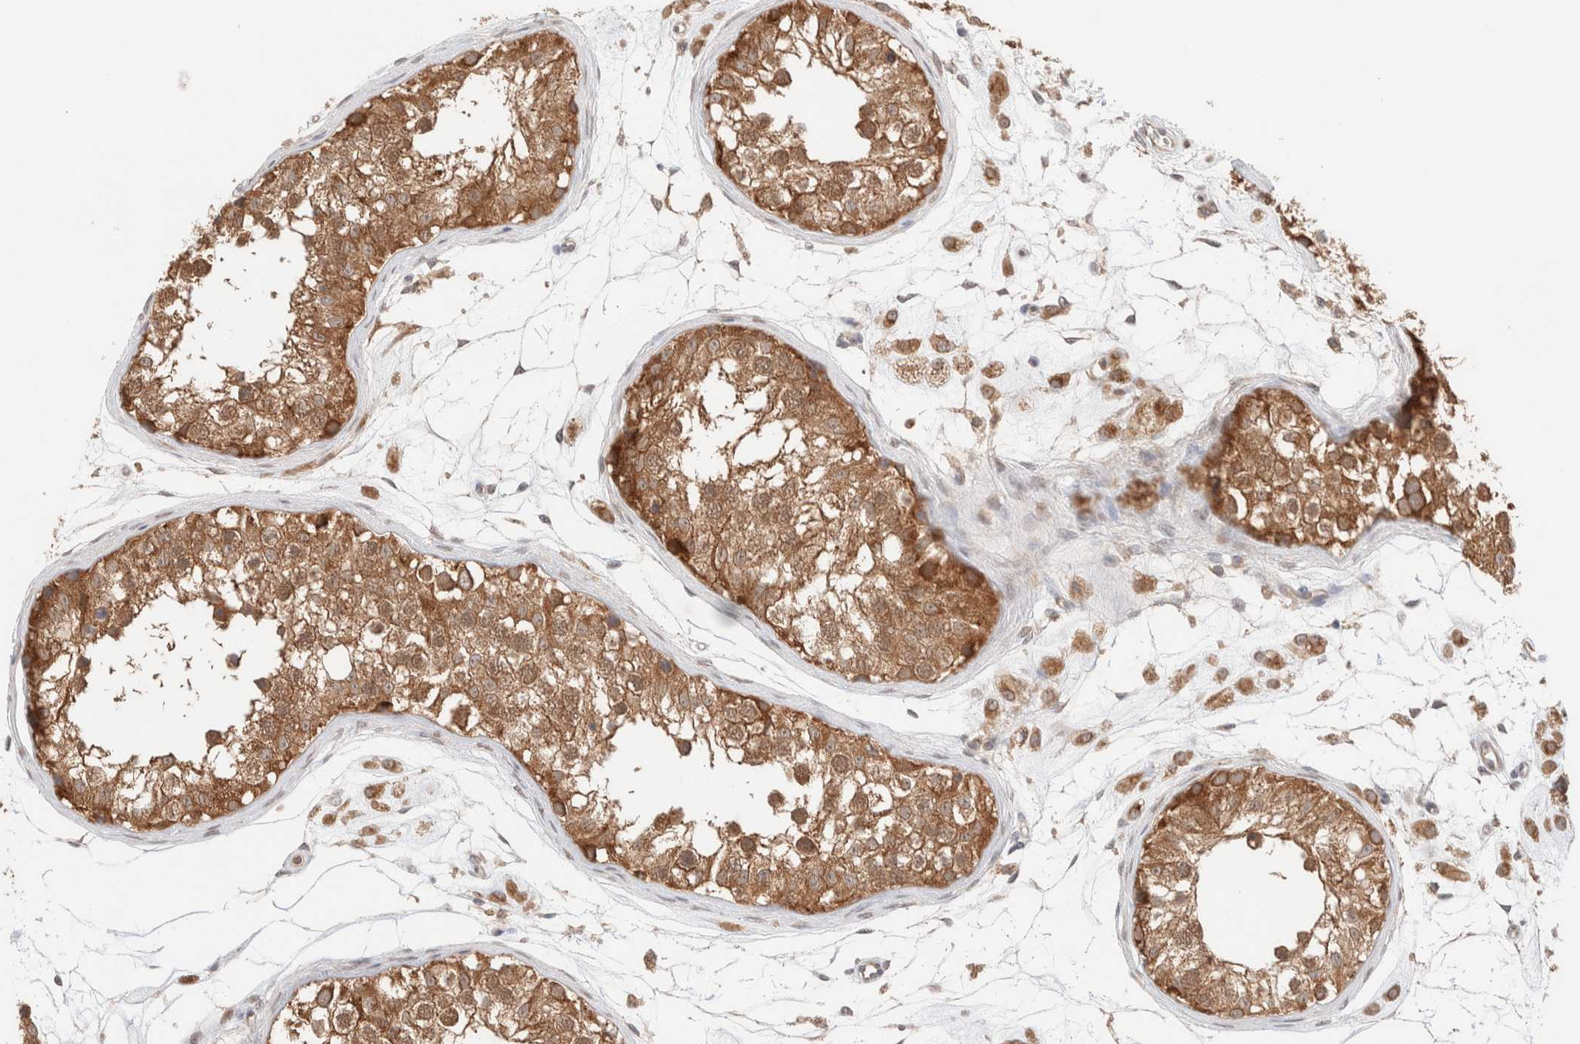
{"staining": {"intensity": "moderate", "quantity": ">75%", "location": "cytoplasmic/membranous"}, "tissue": "testis", "cell_type": "Cells in seminiferous ducts", "image_type": "normal", "snomed": [{"axis": "morphology", "description": "Normal tissue, NOS"}, {"axis": "morphology", "description": "Adenocarcinoma, metastatic, NOS"}, {"axis": "topography", "description": "Testis"}], "caption": "Protein staining of benign testis shows moderate cytoplasmic/membranous expression in approximately >75% of cells in seminiferous ducts. The protein of interest is stained brown, and the nuclei are stained in blue (DAB (3,3'-diaminobenzidine) IHC with brightfield microscopy, high magnification).", "gene": "XKR4", "patient": {"sex": "male", "age": 26}}